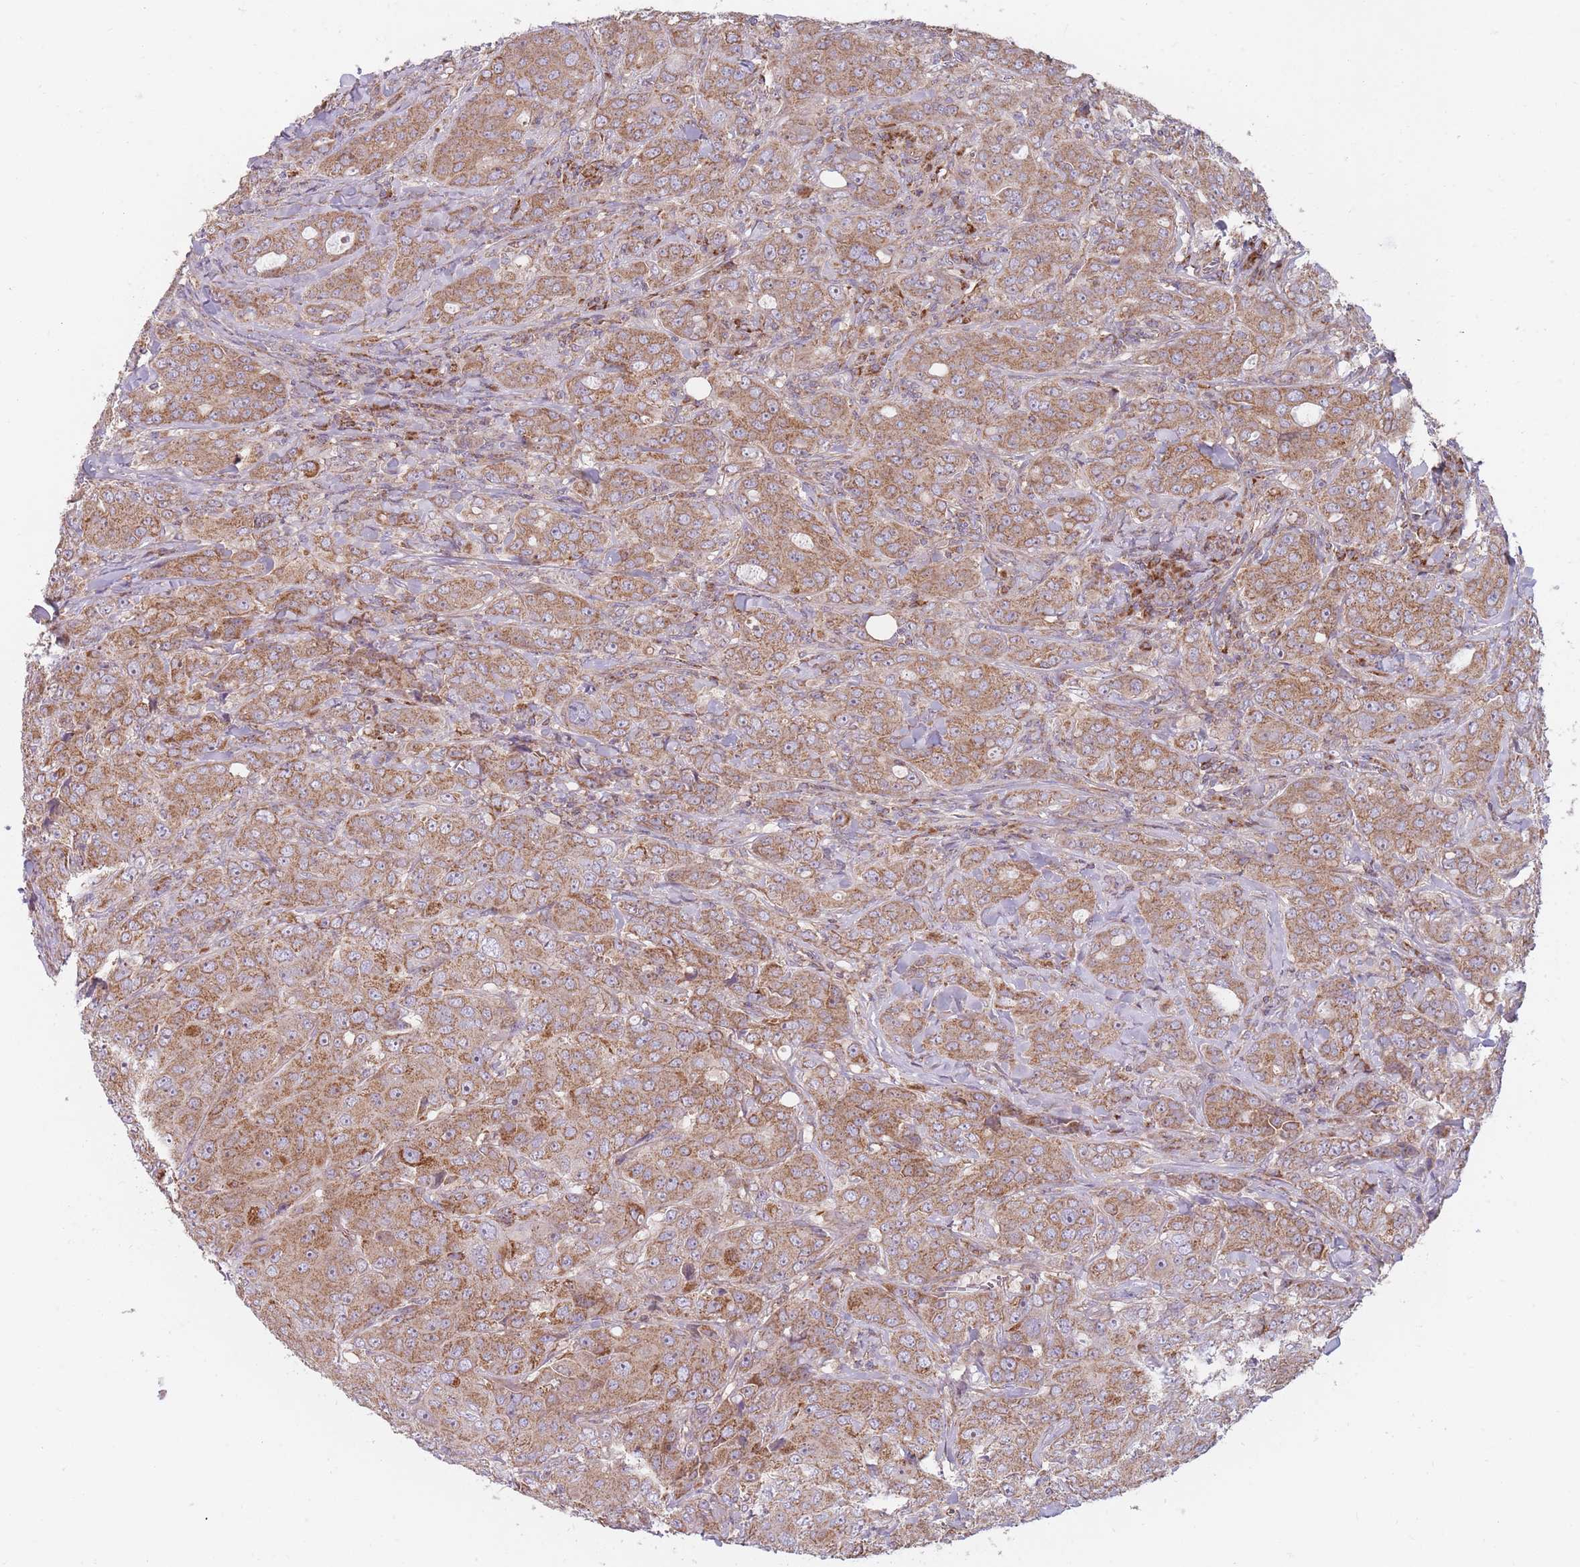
{"staining": {"intensity": "moderate", "quantity": ">75%", "location": "cytoplasmic/membranous"}, "tissue": "breast cancer", "cell_type": "Tumor cells", "image_type": "cancer", "snomed": [{"axis": "morphology", "description": "Duct carcinoma"}, {"axis": "topography", "description": "Breast"}], "caption": "Immunohistochemistry (IHC) (DAB) staining of human infiltrating ductal carcinoma (breast) exhibits moderate cytoplasmic/membranous protein positivity in approximately >75% of tumor cells.", "gene": "NDUFA9", "patient": {"sex": "female", "age": 43}}